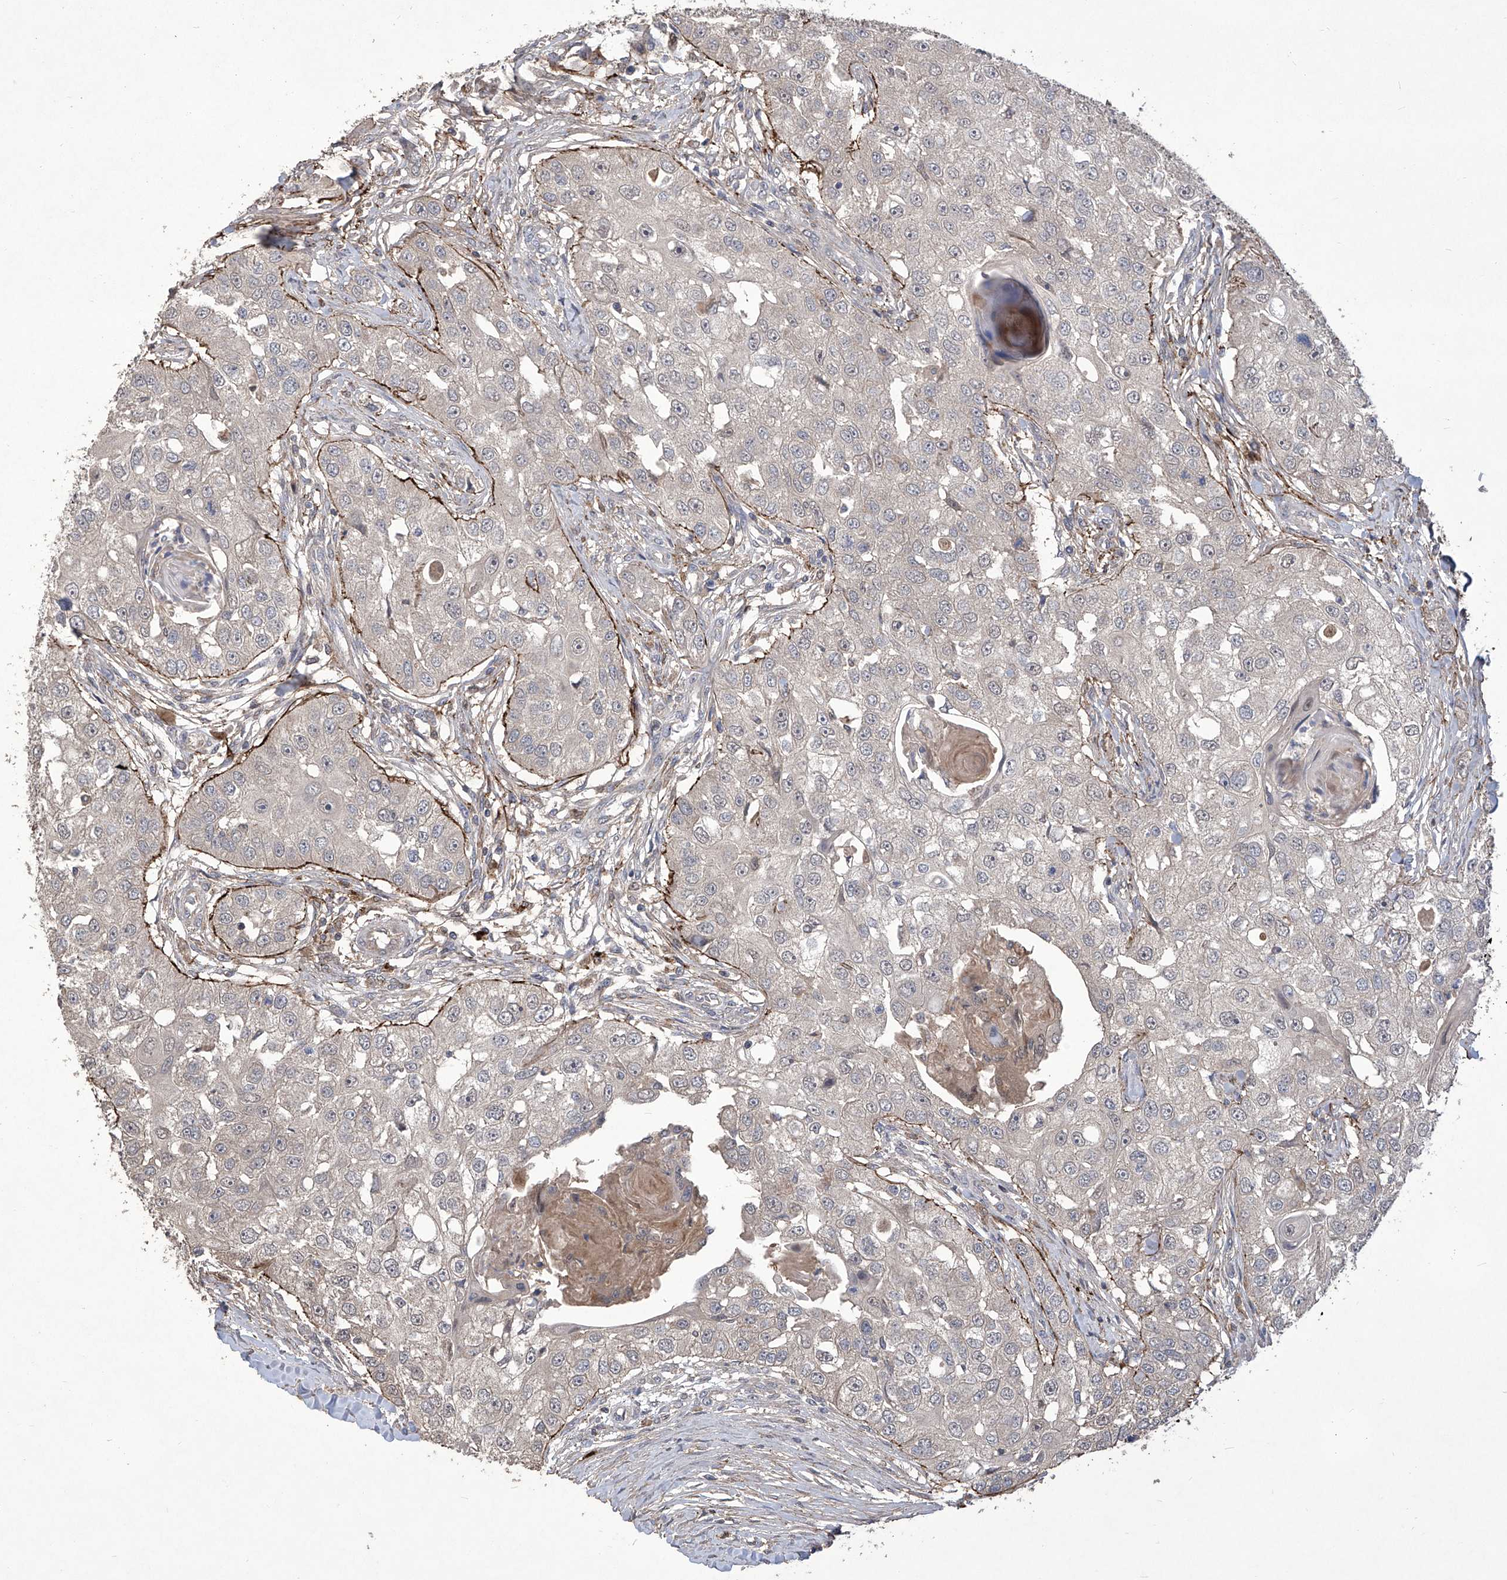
{"staining": {"intensity": "negative", "quantity": "none", "location": "none"}, "tissue": "head and neck cancer", "cell_type": "Tumor cells", "image_type": "cancer", "snomed": [{"axis": "morphology", "description": "Normal tissue, NOS"}, {"axis": "morphology", "description": "Squamous cell carcinoma, NOS"}, {"axis": "topography", "description": "Skeletal muscle"}, {"axis": "topography", "description": "Head-Neck"}], "caption": "This is an IHC image of human head and neck cancer (squamous cell carcinoma). There is no positivity in tumor cells.", "gene": "TXNIP", "patient": {"sex": "male", "age": 51}}